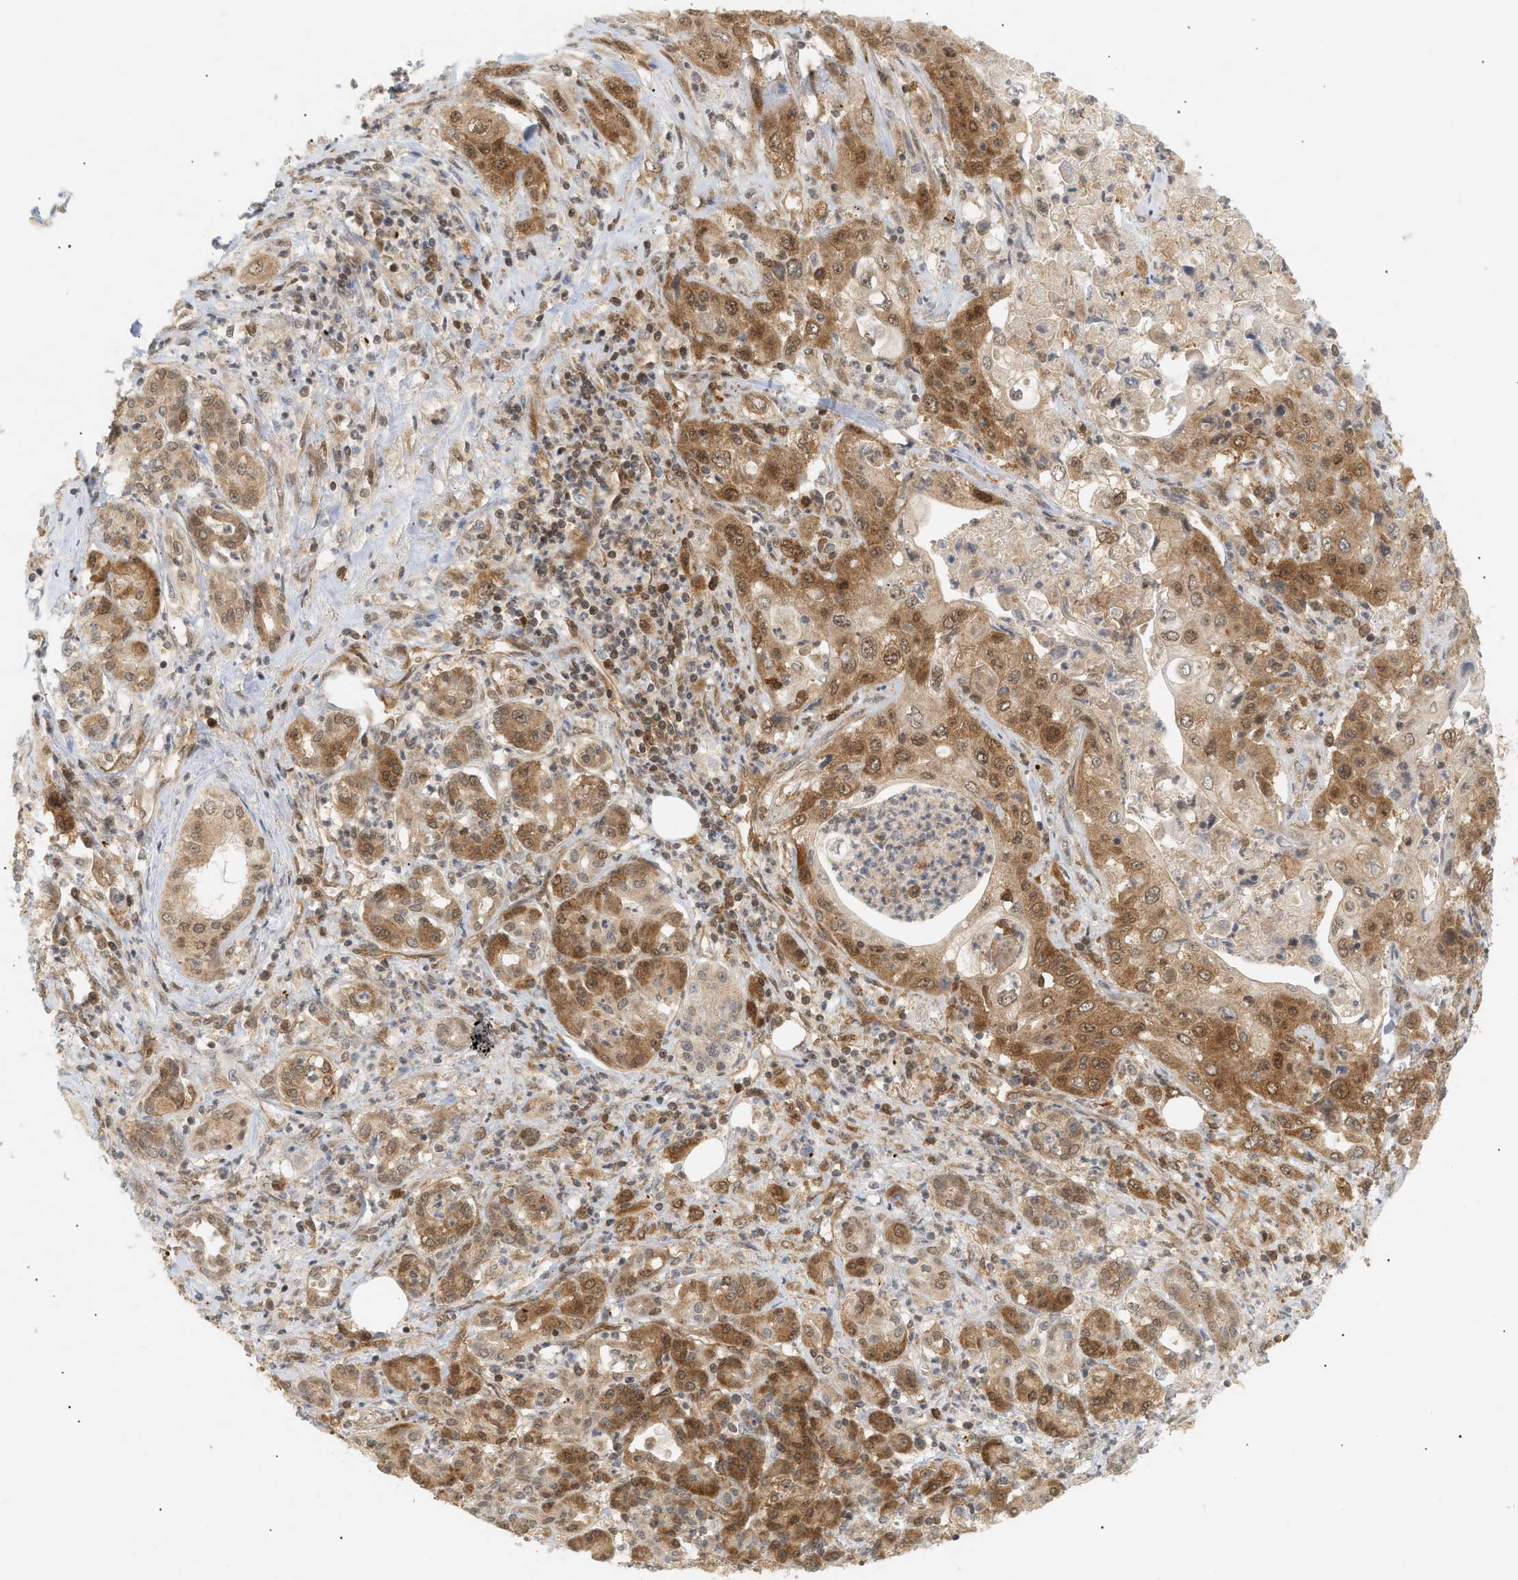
{"staining": {"intensity": "moderate", "quantity": ">75%", "location": "cytoplasmic/membranous"}, "tissue": "pancreatic cancer", "cell_type": "Tumor cells", "image_type": "cancer", "snomed": [{"axis": "morphology", "description": "Adenocarcinoma, NOS"}, {"axis": "topography", "description": "Pancreas"}], "caption": "Immunohistochemical staining of pancreatic cancer shows moderate cytoplasmic/membranous protein expression in about >75% of tumor cells. (Brightfield microscopy of DAB IHC at high magnification).", "gene": "SHC1", "patient": {"sex": "male", "age": 70}}